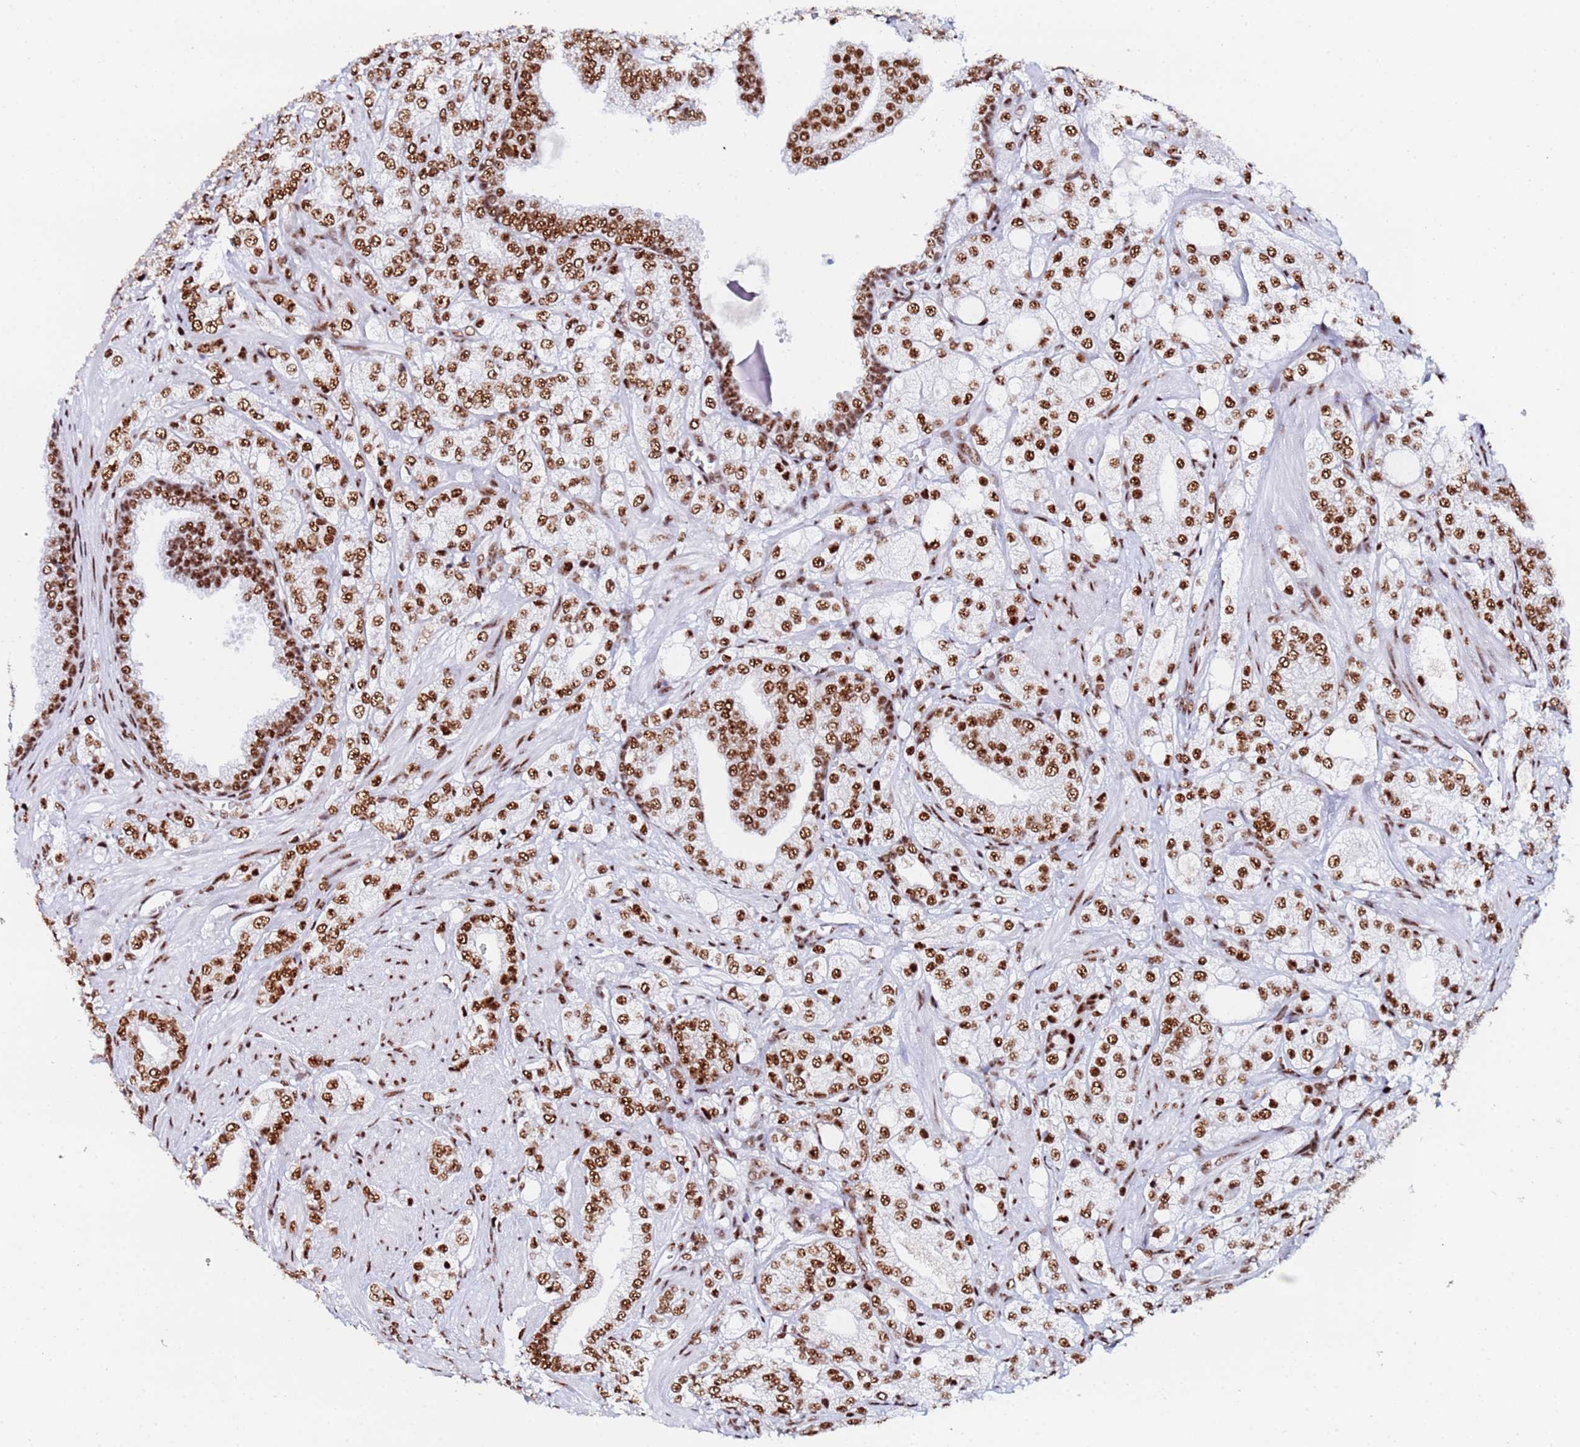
{"staining": {"intensity": "strong", "quantity": ">75%", "location": "nuclear"}, "tissue": "prostate cancer", "cell_type": "Tumor cells", "image_type": "cancer", "snomed": [{"axis": "morphology", "description": "Adenocarcinoma, High grade"}, {"axis": "topography", "description": "Prostate"}], "caption": "Immunohistochemical staining of high-grade adenocarcinoma (prostate) reveals strong nuclear protein expression in approximately >75% of tumor cells.", "gene": "SNRPA1", "patient": {"sex": "male", "age": 50}}